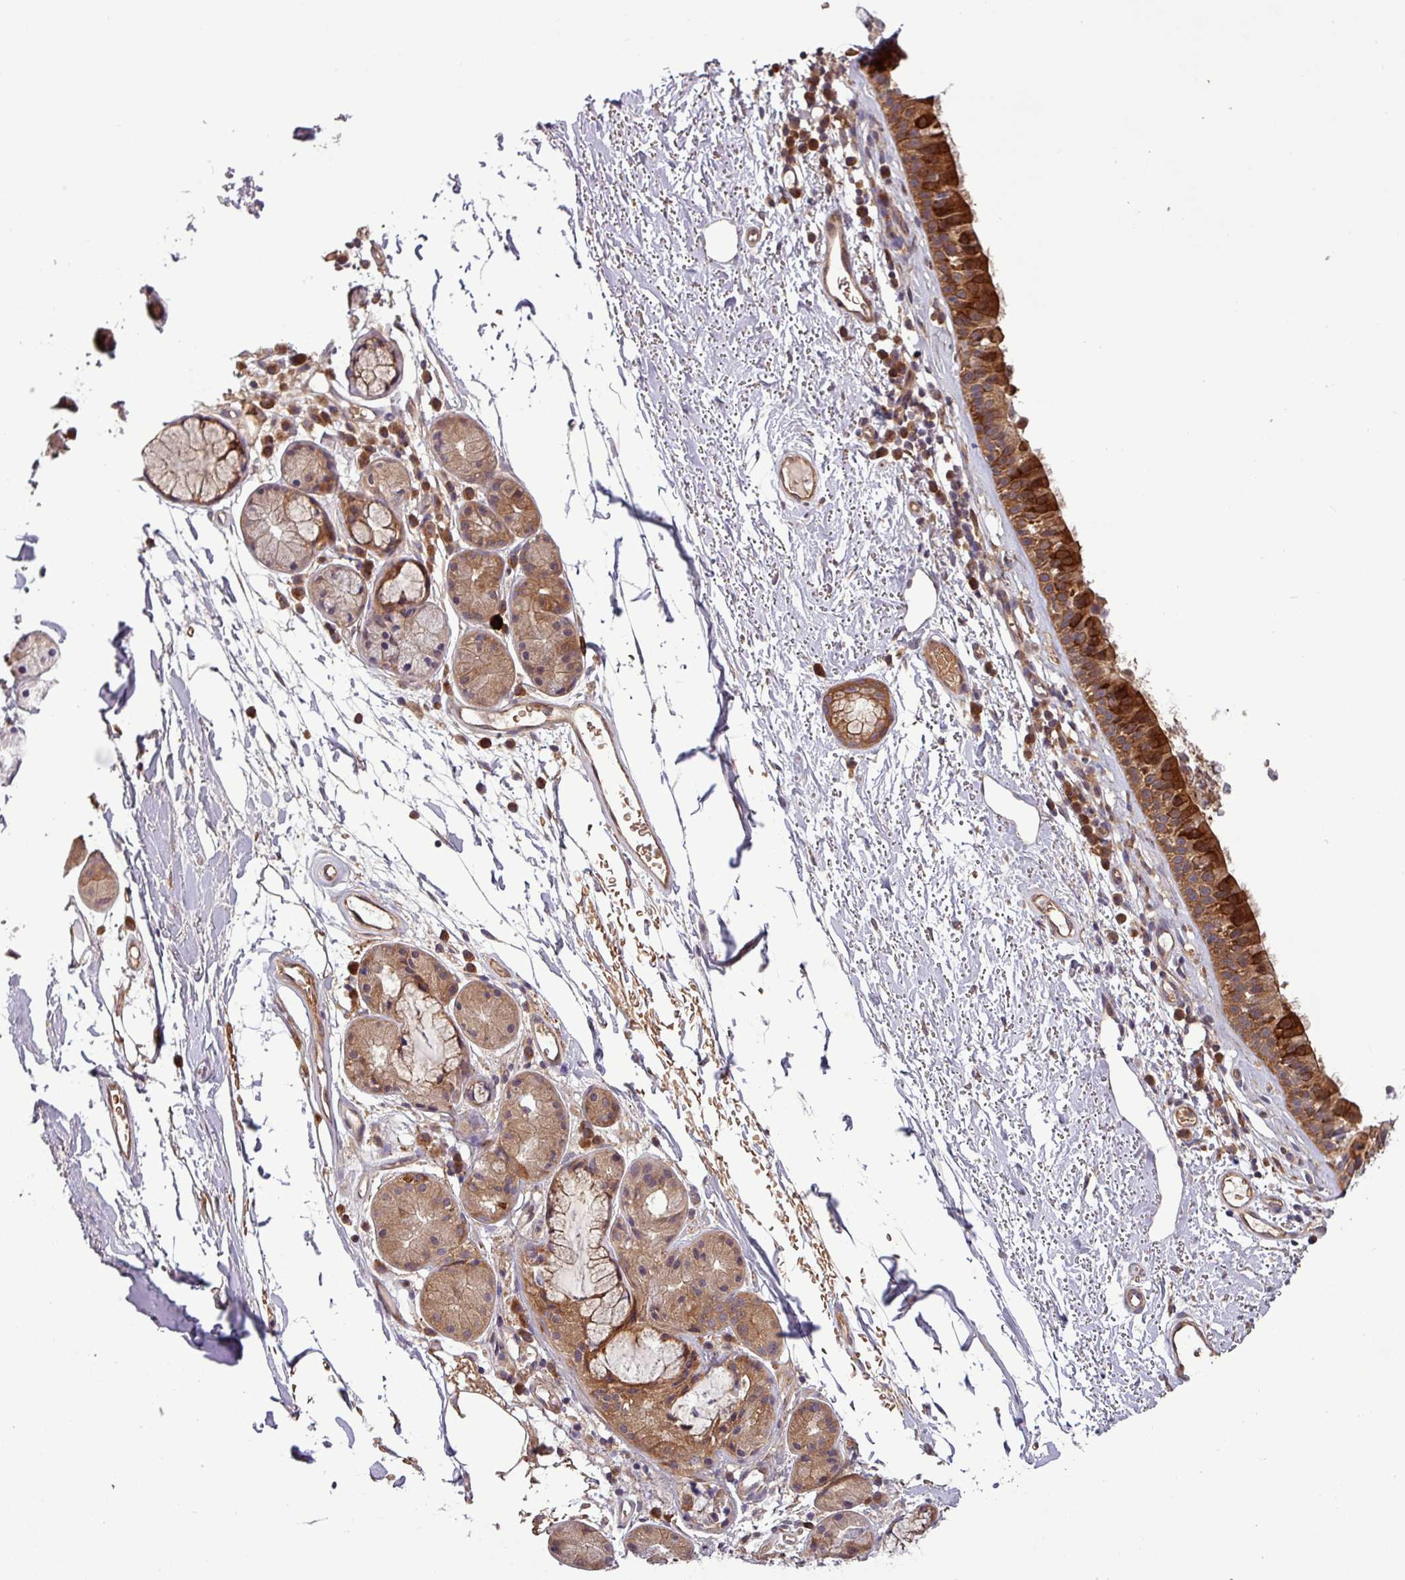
{"staining": {"intensity": "strong", "quantity": ">75%", "location": "cytoplasmic/membranous"}, "tissue": "nasopharynx", "cell_type": "Respiratory epithelial cells", "image_type": "normal", "snomed": [{"axis": "morphology", "description": "Normal tissue, NOS"}, {"axis": "topography", "description": "Cartilage tissue"}, {"axis": "topography", "description": "Nasopharynx"}], "caption": "A brown stain highlights strong cytoplasmic/membranous expression of a protein in respiratory epithelial cells of benign nasopharynx. (DAB = brown stain, brightfield microscopy at high magnification).", "gene": "SIRPB2", "patient": {"sex": "male", "age": 56}}